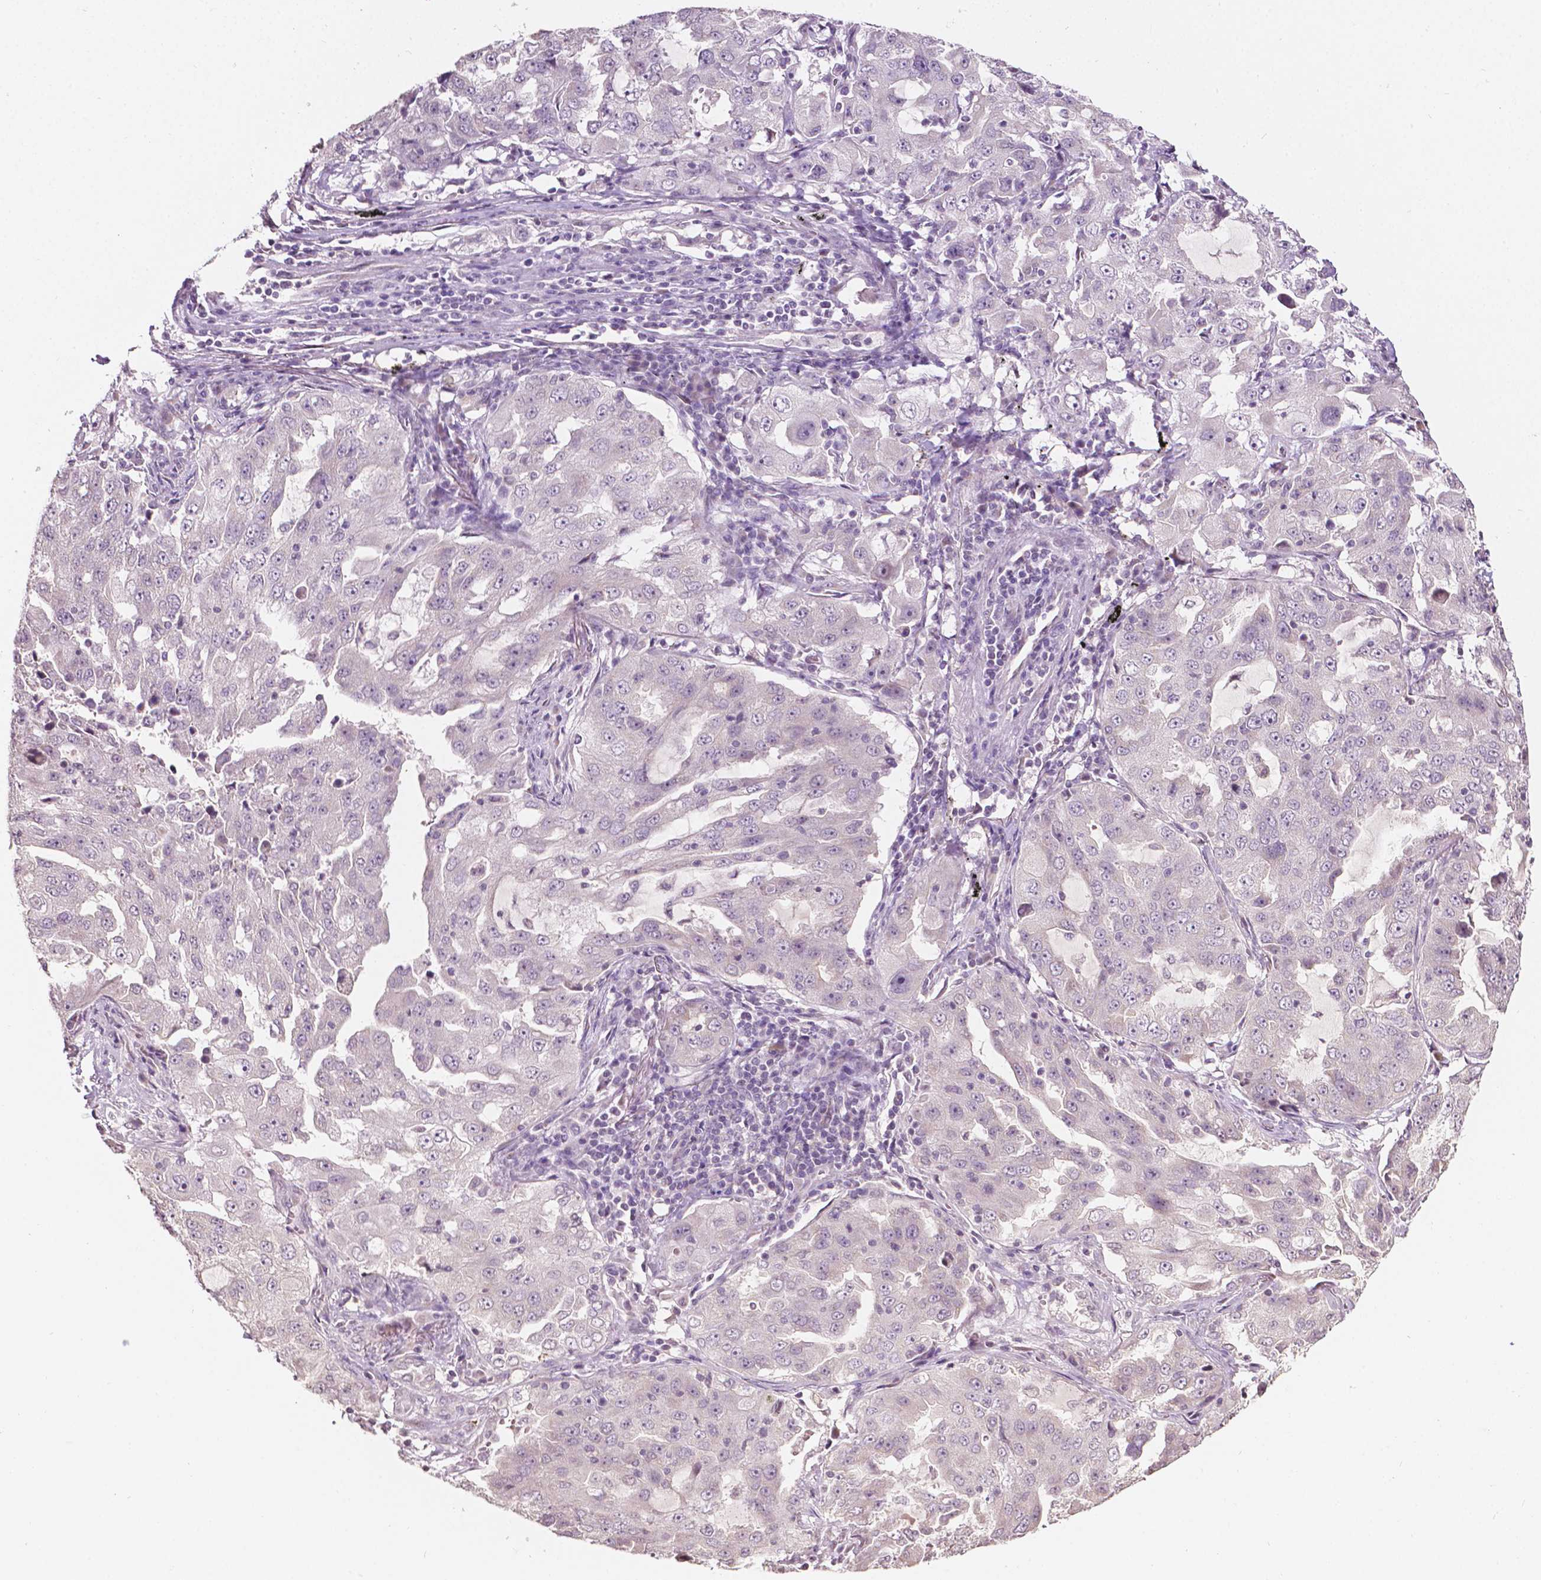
{"staining": {"intensity": "negative", "quantity": "none", "location": "none"}, "tissue": "lung cancer", "cell_type": "Tumor cells", "image_type": "cancer", "snomed": [{"axis": "morphology", "description": "Adenocarcinoma, NOS"}, {"axis": "topography", "description": "Lung"}], "caption": "An IHC image of lung adenocarcinoma is shown. There is no staining in tumor cells of lung adenocarcinoma.", "gene": "NOS1AP", "patient": {"sex": "female", "age": 61}}